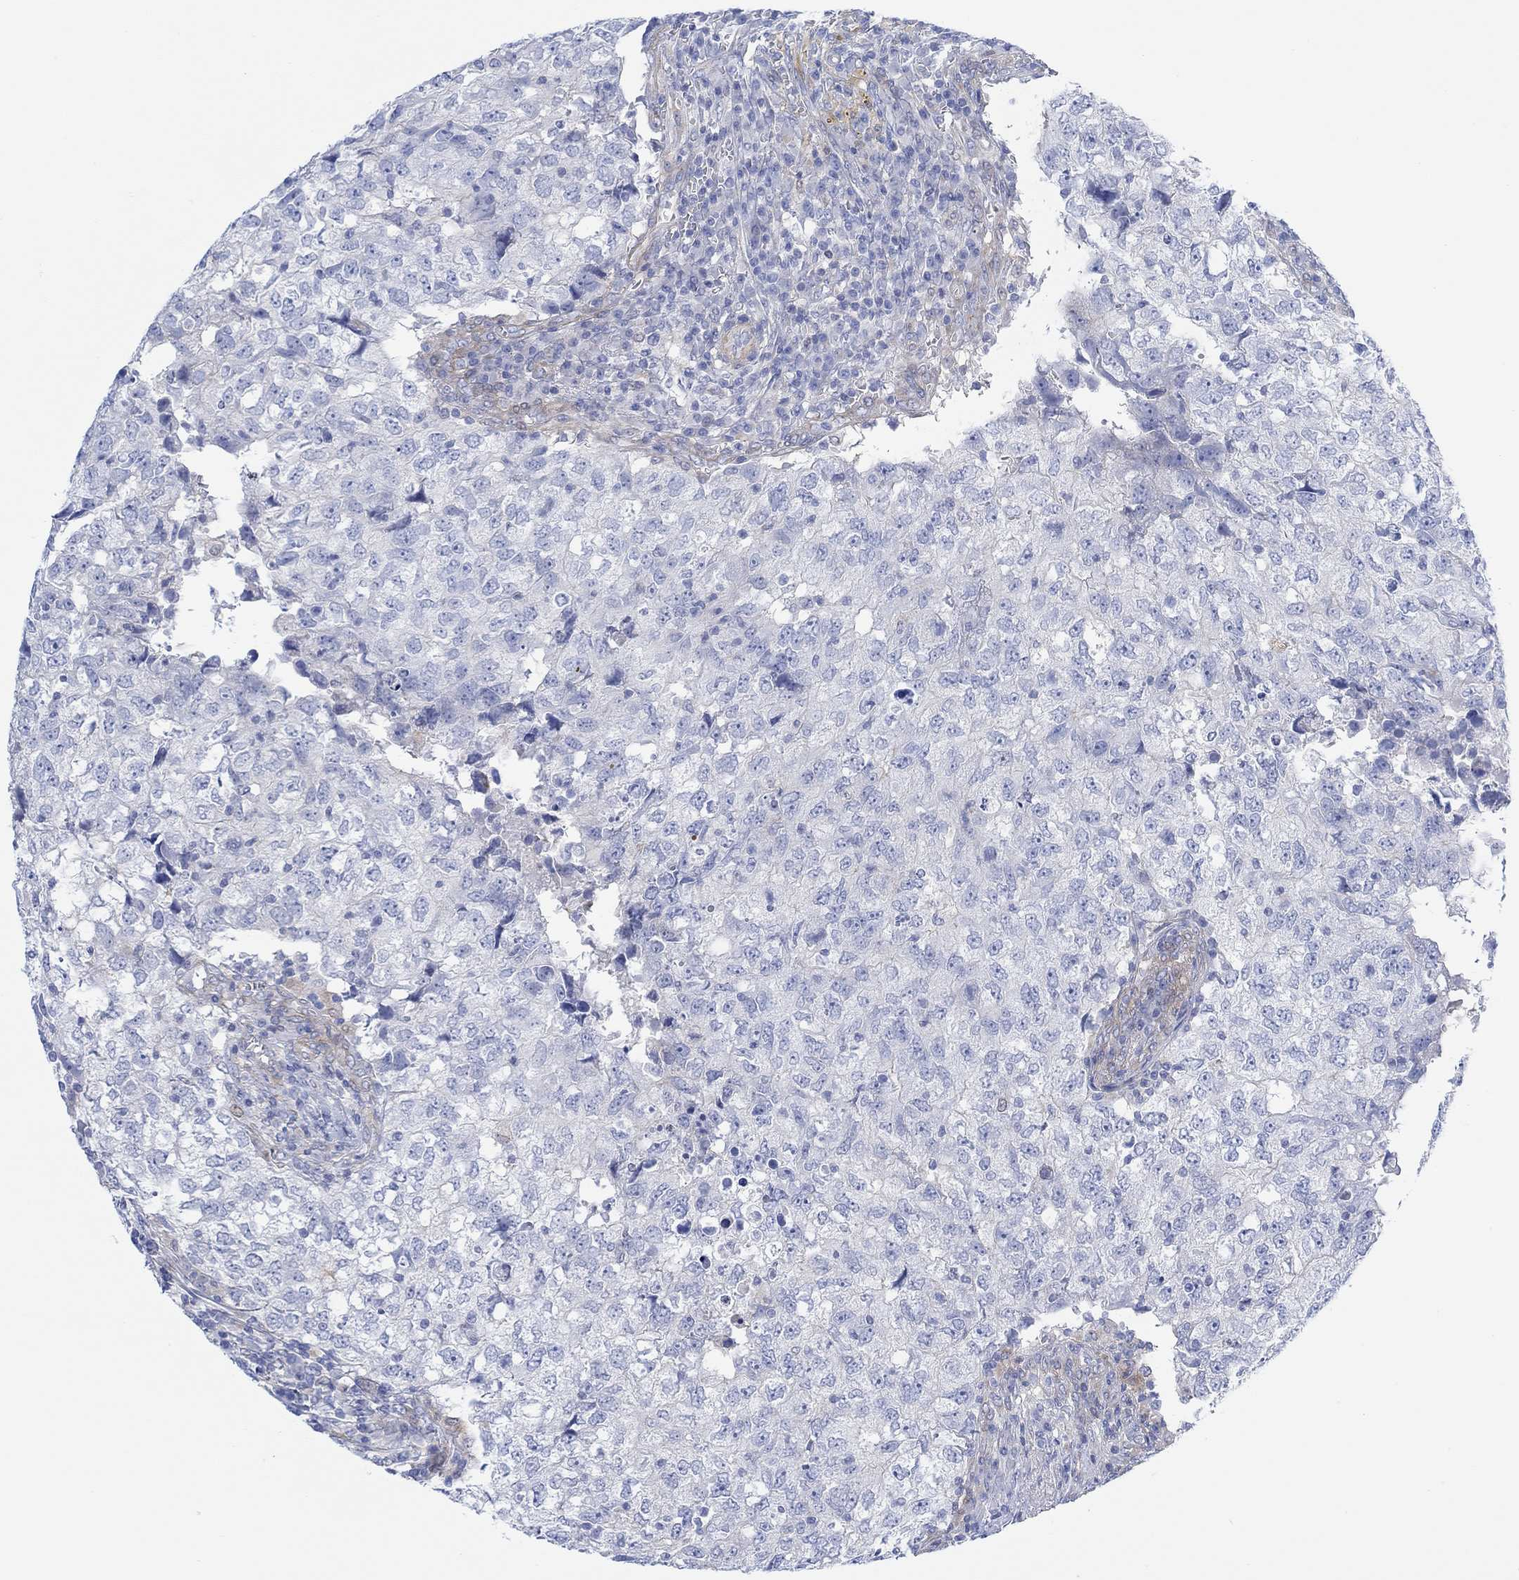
{"staining": {"intensity": "negative", "quantity": "none", "location": "none"}, "tissue": "breast cancer", "cell_type": "Tumor cells", "image_type": "cancer", "snomed": [{"axis": "morphology", "description": "Duct carcinoma"}, {"axis": "topography", "description": "Breast"}], "caption": "An immunohistochemistry image of breast cancer (infiltrating ductal carcinoma) is shown. There is no staining in tumor cells of breast cancer (infiltrating ductal carcinoma). Brightfield microscopy of immunohistochemistry stained with DAB (3,3'-diaminobenzidine) (brown) and hematoxylin (blue), captured at high magnification.", "gene": "TLDC2", "patient": {"sex": "female", "age": 30}}